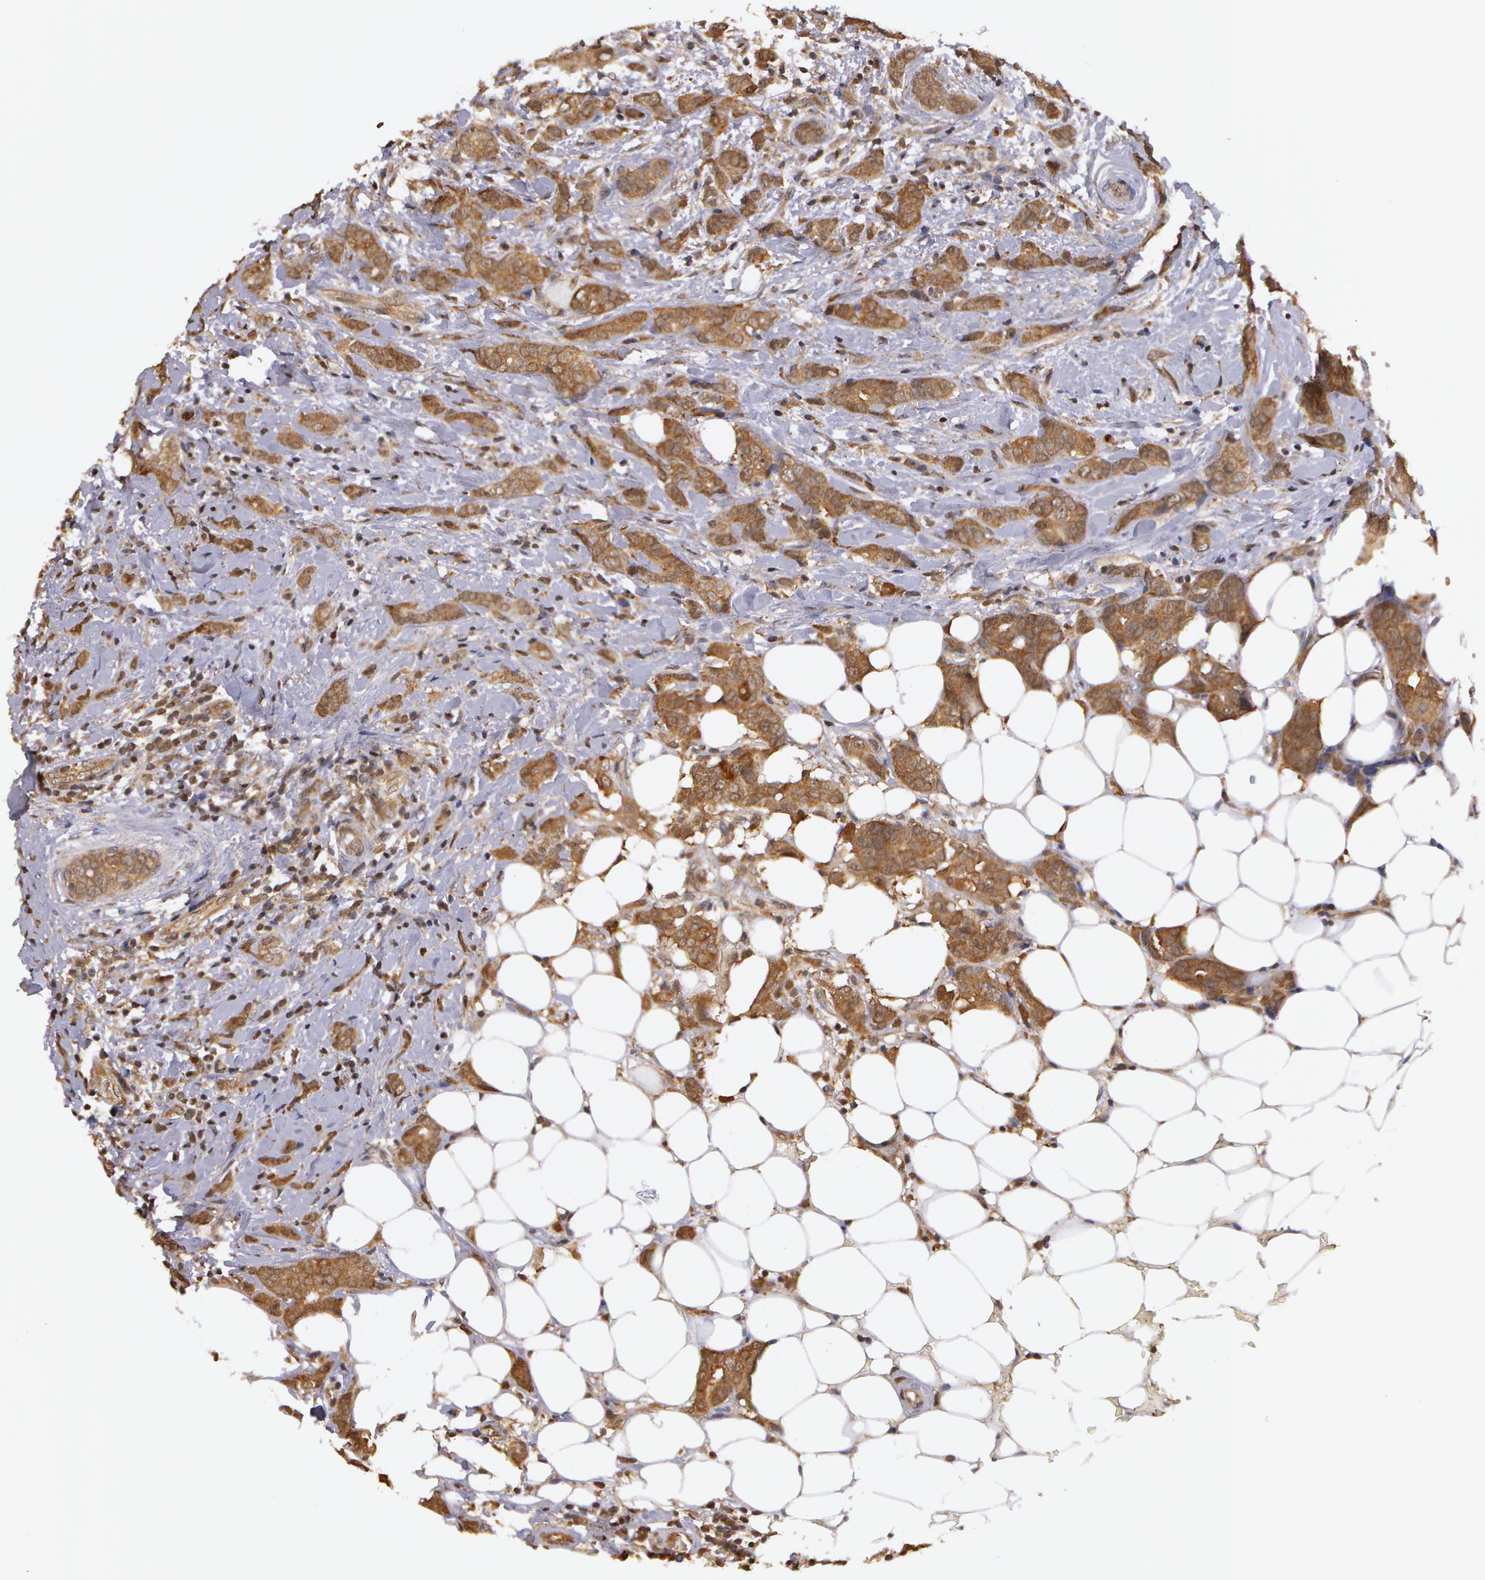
{"staining": {"intensity": "weak", "quantity": ">75%", "location": "cytoplasmic/membranous"}, "tissue": "breast cancer", "cell_type": "Tumor cells", "image_type": "cancer", "snomed": [{"axis": "morphology", "description": "Duct carcinoma"}, {"axis": "topography", "description": "Breast"}], "caption": "This is an image of immunohistochemistry staining of breast invasive ductal carcinoma, which shows weak staining in the cytoplasmic/membranous of tumor cells.", "gene": "AHSA1", "patient": {"sex": "female", "age": 53}}